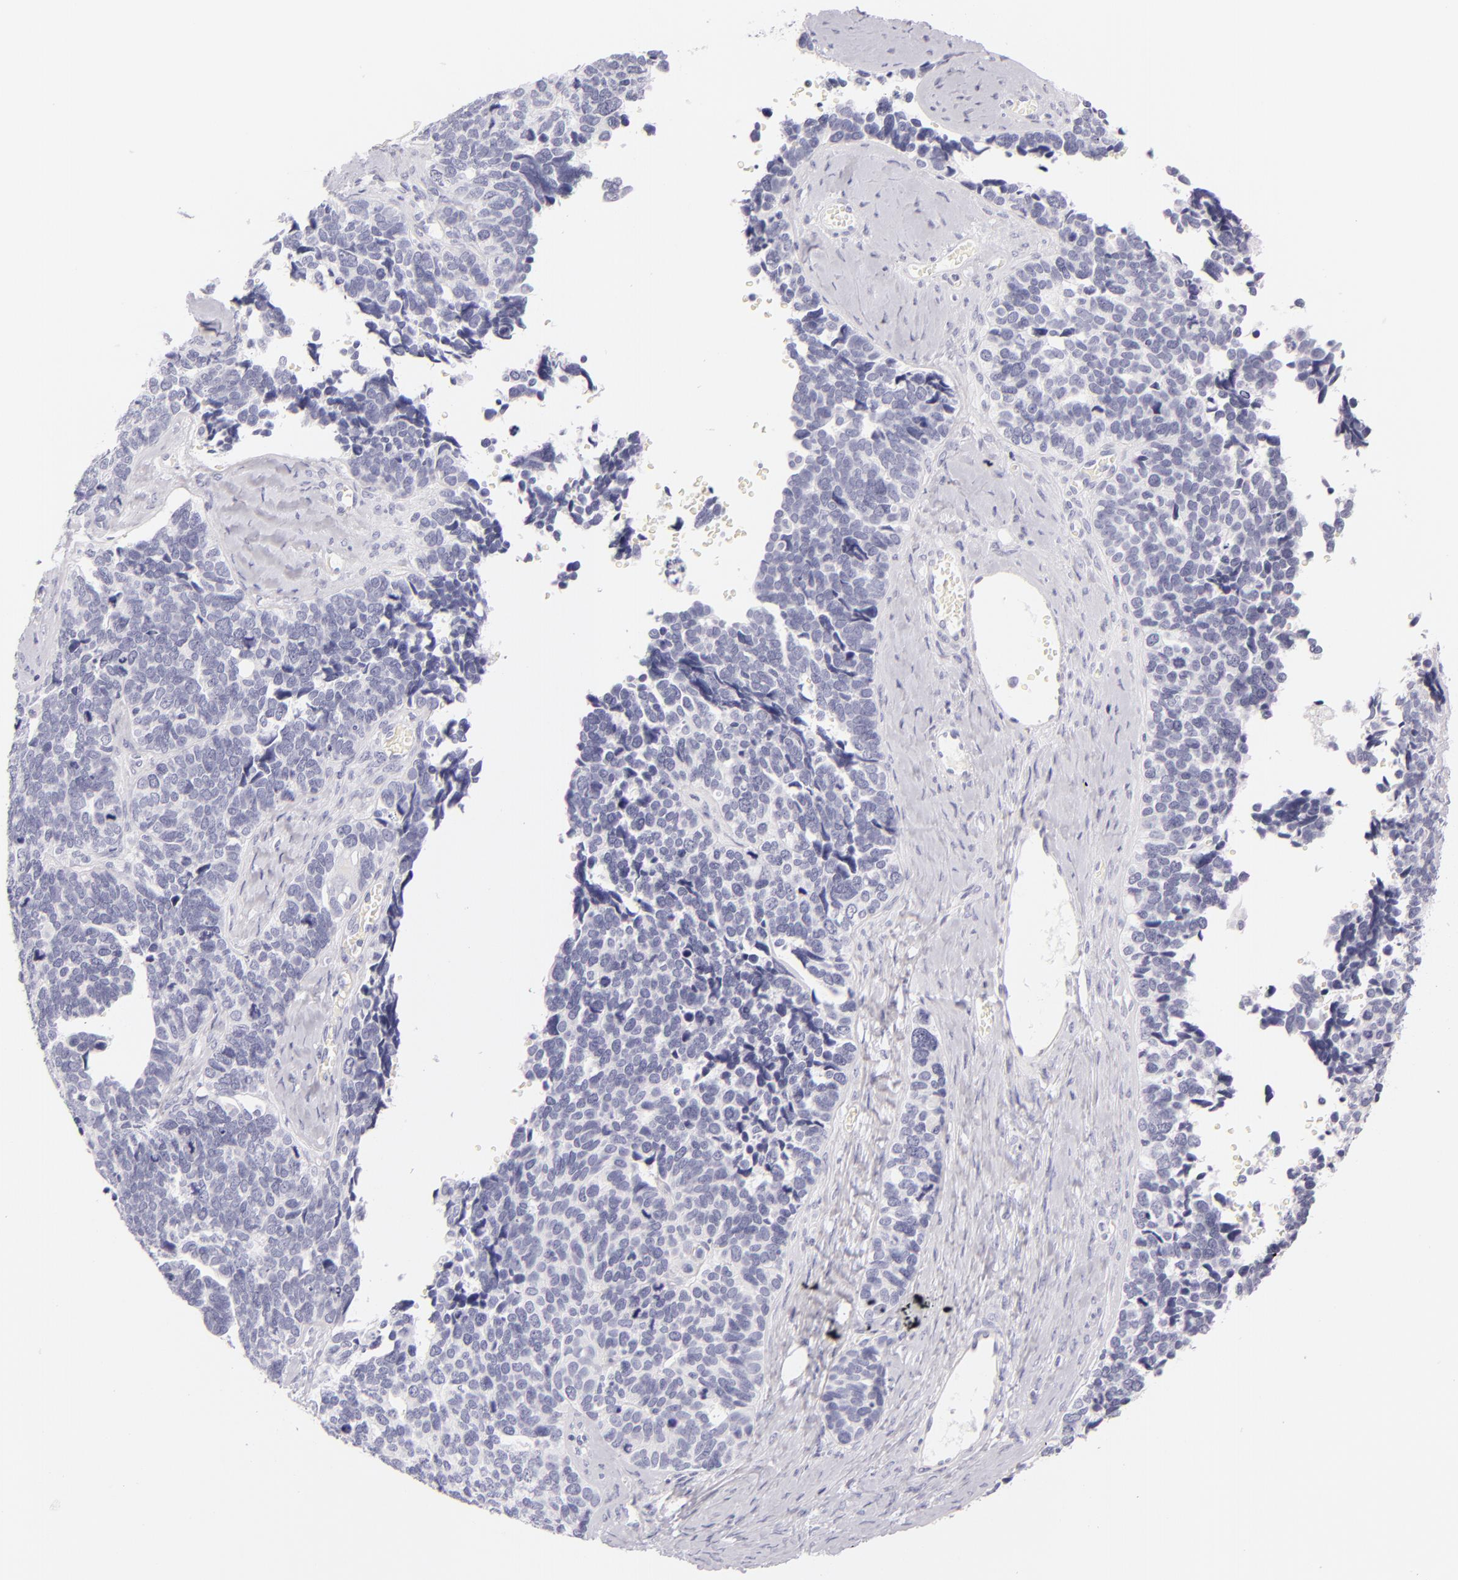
{"staining": {"intensity": "negative", "quantity": "none", "location": "none"}, "tissue": "ovarian cancer", "cell_type": "Tumor cells", "image_type": "cancer", "snomed": [{"axis": "morphology", "description": "Cystadenocarcinoma, serous, NOS"}, {"axis": "topography", "description": "Ovary"}], "caption": "There is no significant positivity in tumor cells of ovarian cancer (serous cystadenocarcinoma).", "gene": "INA", "patient": {"sex": "female", "age": 77}}